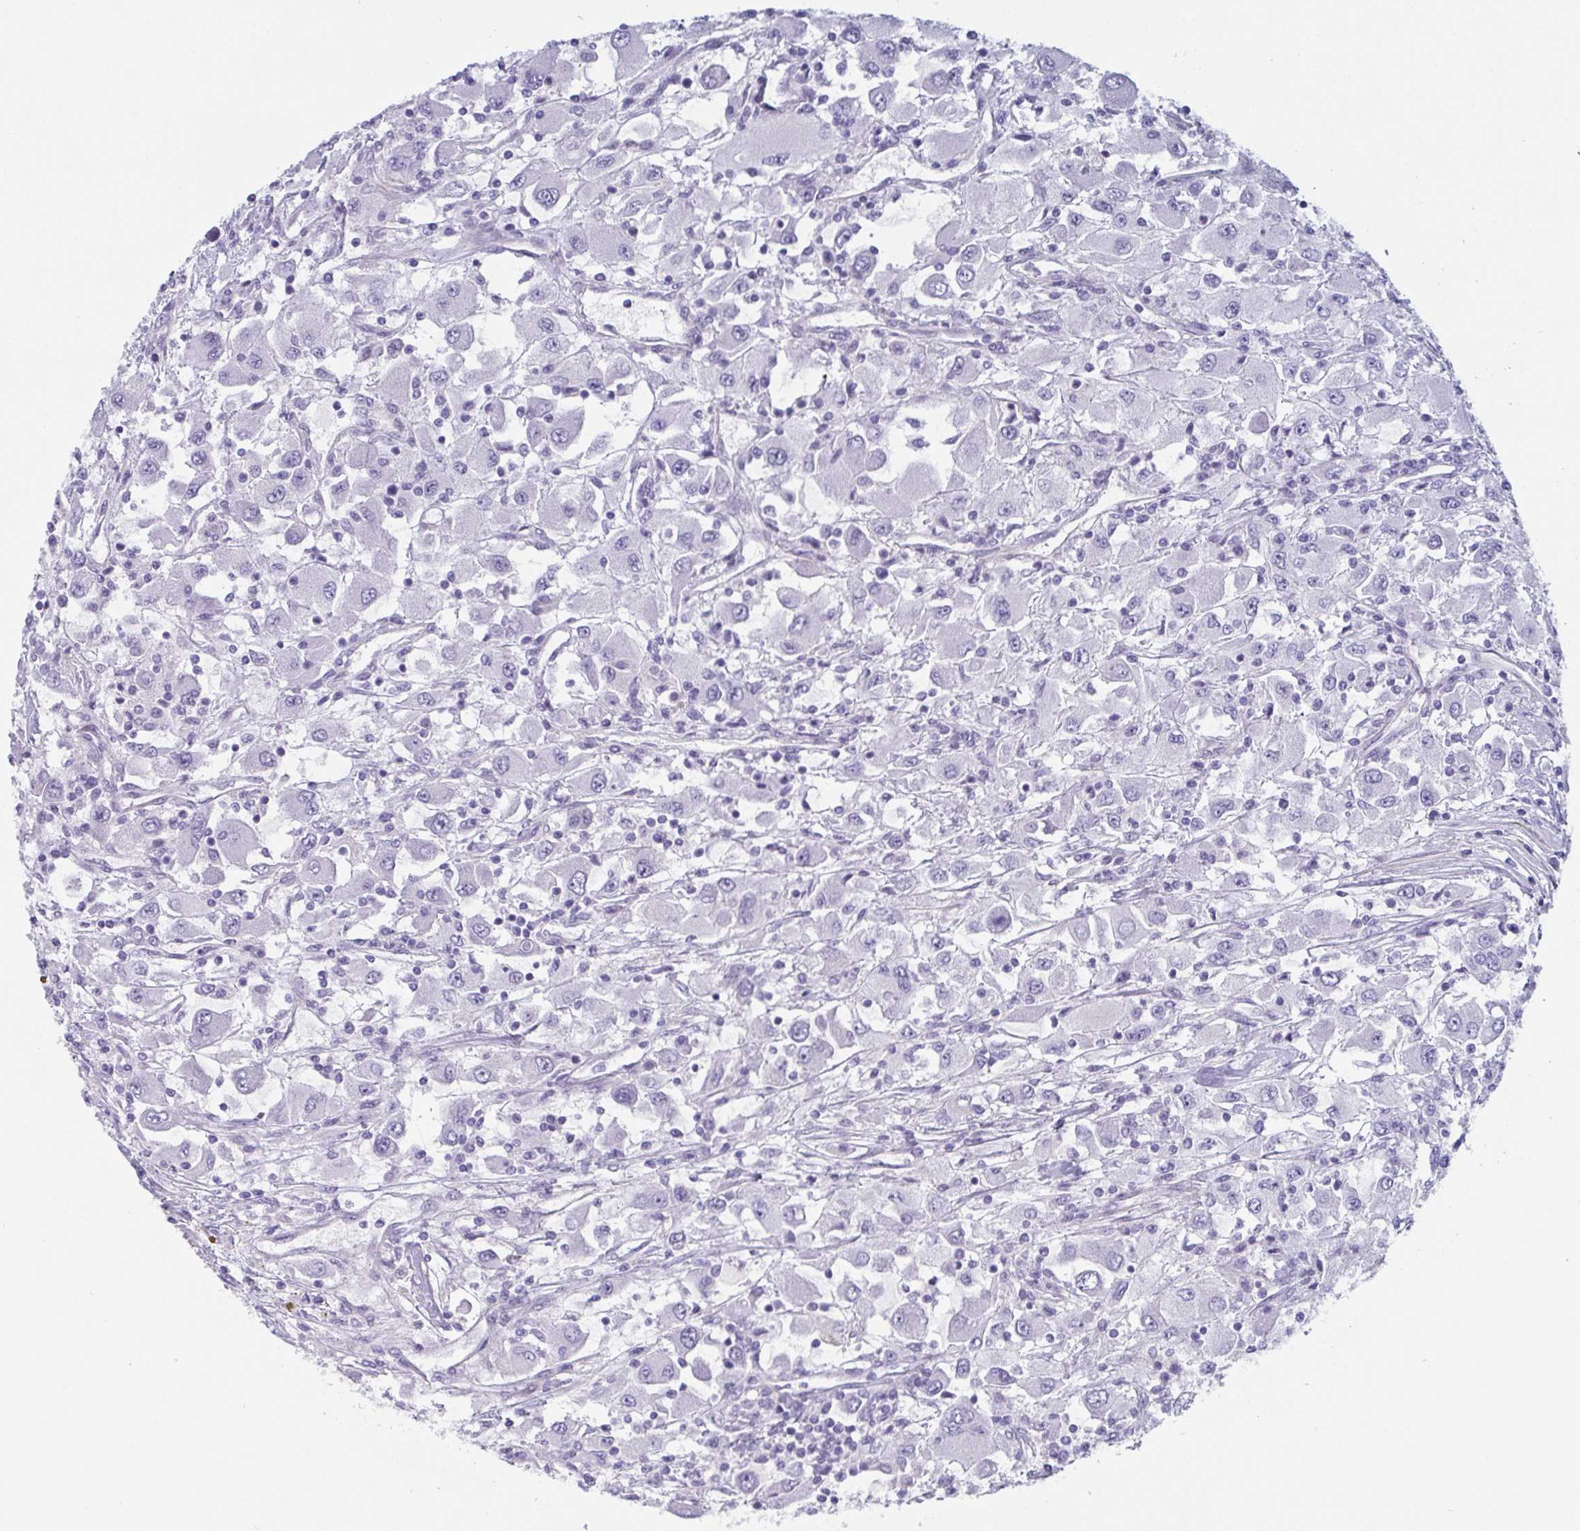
{"staining": {"intensity": "negative", "quantity": "none", "location": "none"}, "tissue": "renal cancer", "cell_type": "Tumor cells", "image_type": "cancer", "snomed": [{"axis": "morphology", "description": "Adenocarcinoma, NOS"}, {"axis": "topography", "description": "Kidney"}], "caption": "High power microscopy image of an immunohistochemistry photomicrograph of renal cancer (adenocarcinoma), revealing no significant staining in tumor cells.", "gene": "OR5P3", "patient": {"sex": "female", "age": 67}}